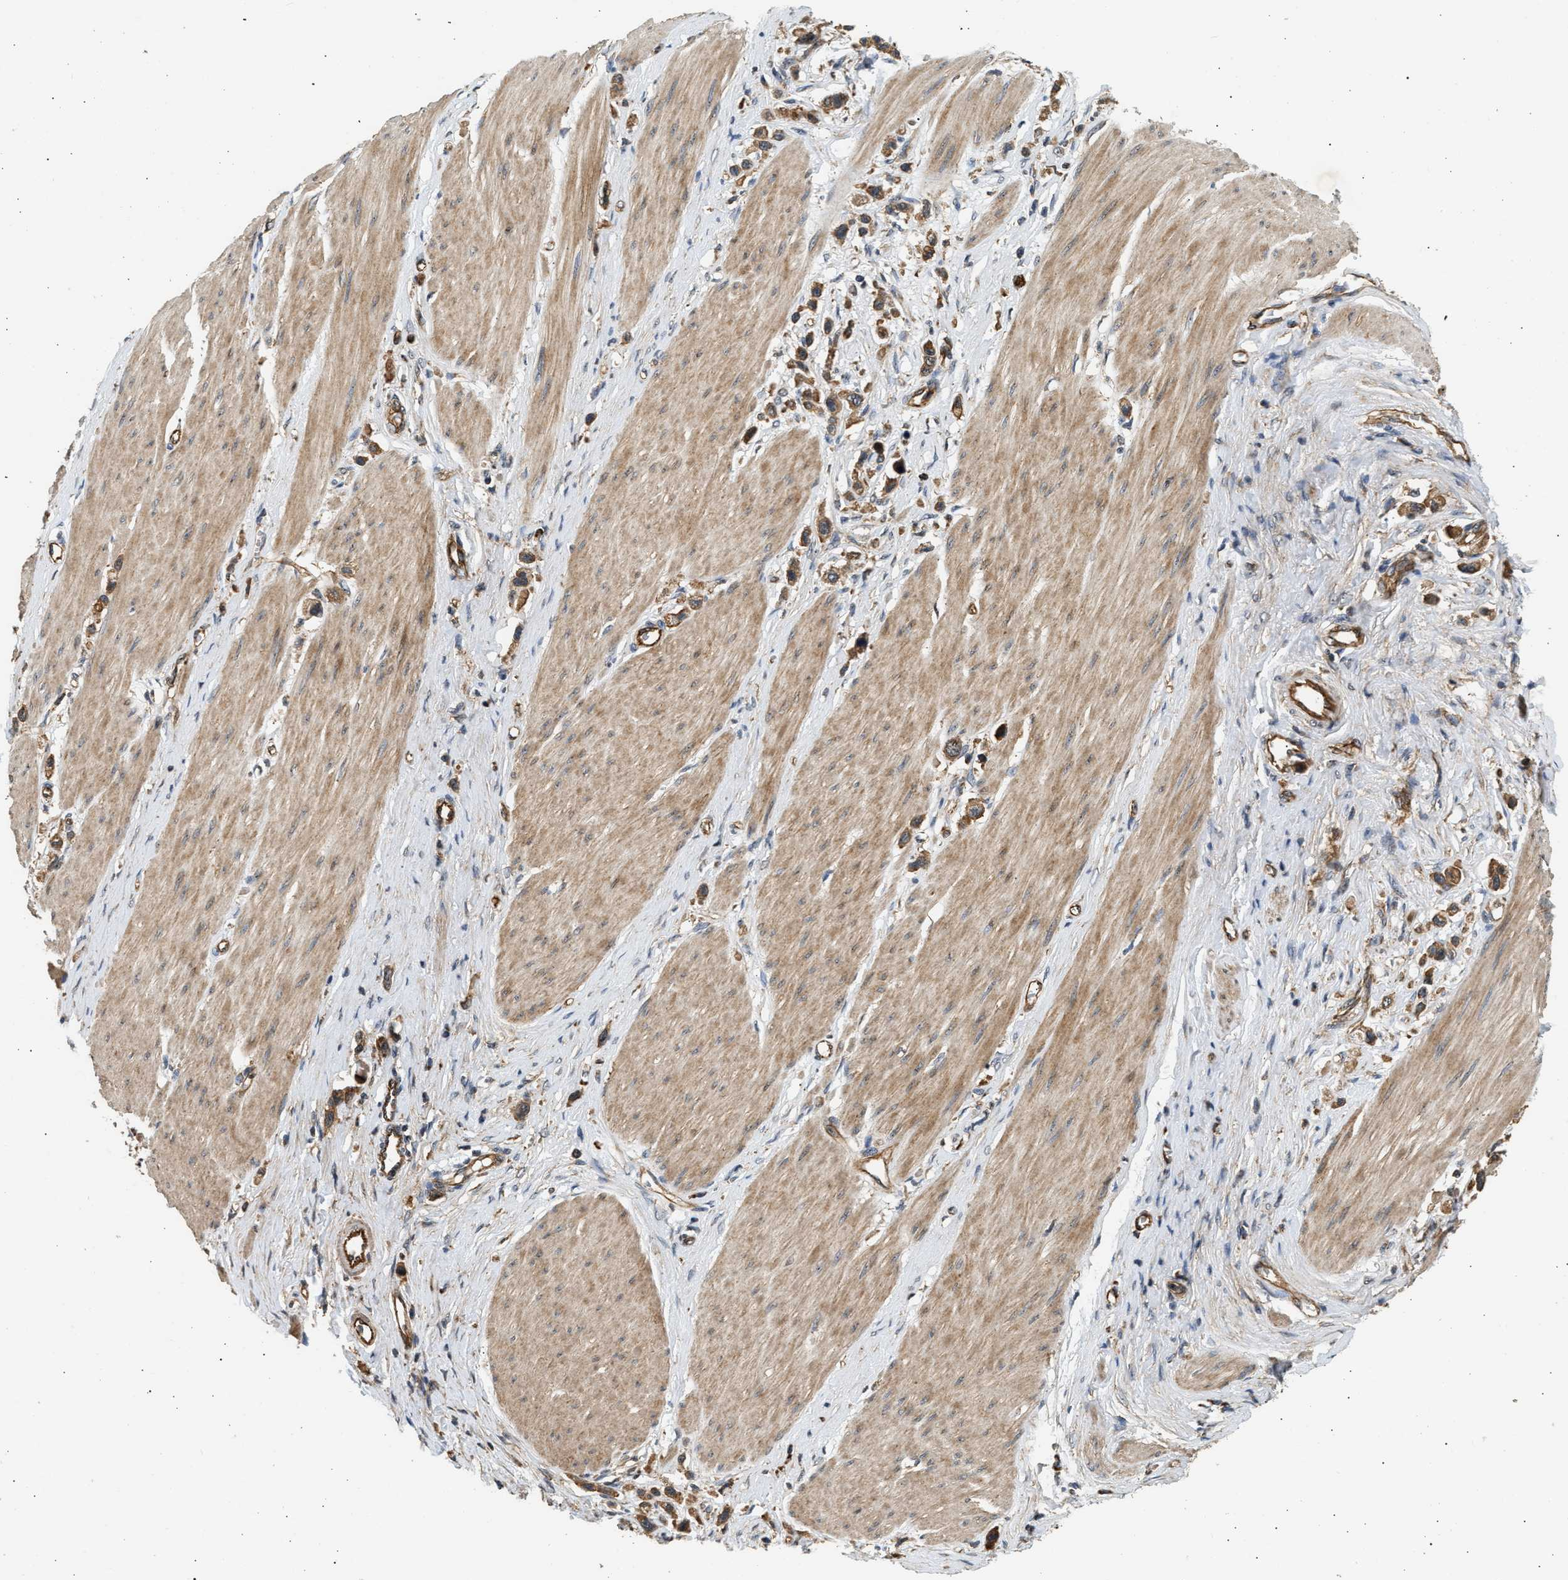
{"staining": {"intensity": "moderate", "quantity": ">75%", "location": "cytoplasmic/membranous"}, "tissue": "stomach cancer", "cell_type": "Tumor cells", "image_type": "cancer", "snomed": [{"axis": "morphology", "description": "Adenocarcinoma, NOS"}, {"axis": "topography", "description": "Stomach"}], "caption": "Tumor cells demonstrate medium levels of moderate cytoplasmic/membranous positivity in about >75% of cells in human stomach cancer (adenocarcinoma).", "gene": "DUSP14", "patient": {"sex": "female", "age": 65}}